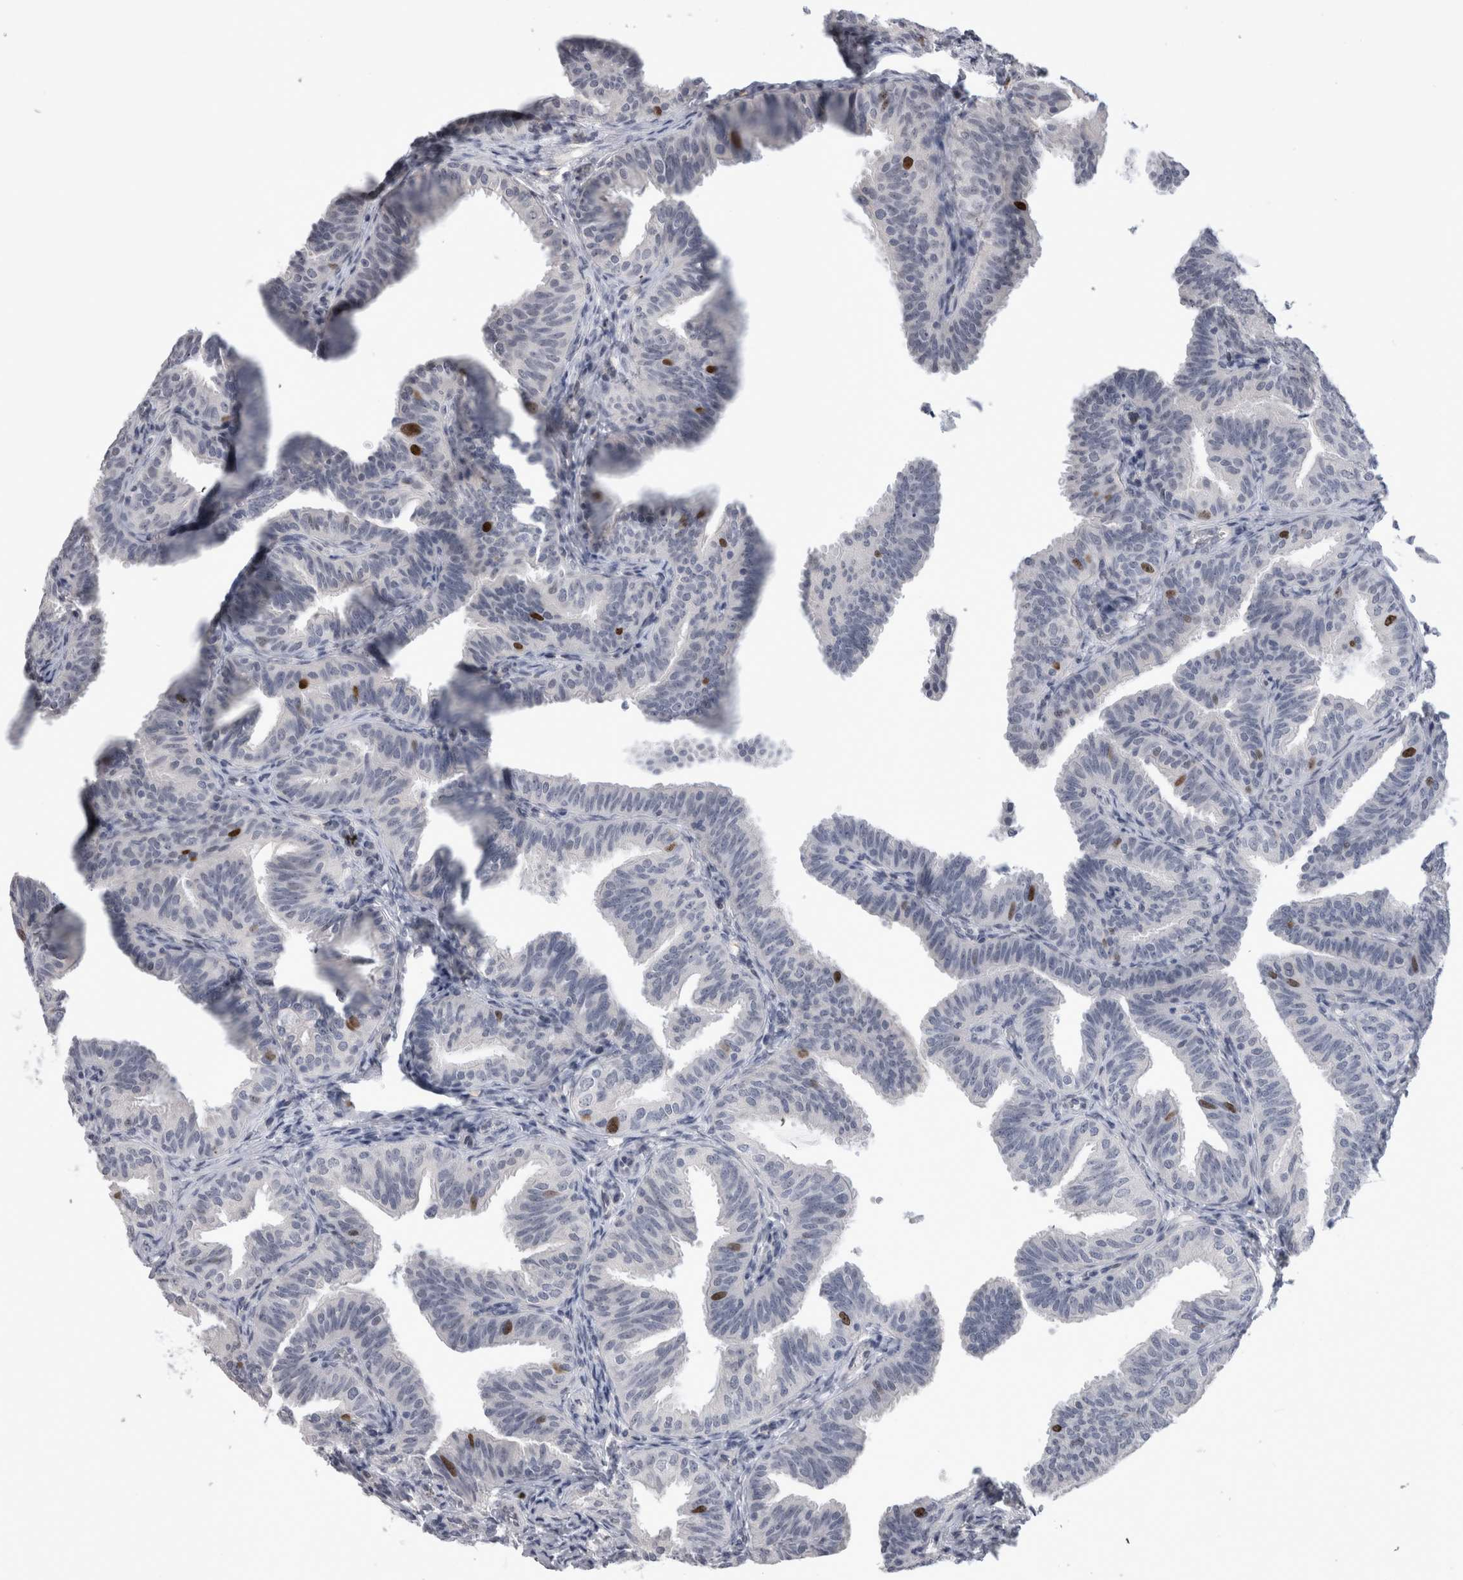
{"staining": {"intensity": "moderate", "quantity": "<25%", "location": "nuclear"}, "tissue": "fallopian tube", "cell_type": "Glandular cells", "image_type": "normal", "snomed": [{"axis": "morphology", "description": "Normal tissue, NOS"}, {"axis": "topography", "description": "Fallopian tube"}], "caption": "The micrograph displays staining of unremarkable fallopian tube, revealing moderate nuclear protein staining (brown color) within glandular cells.", "gene": "KIF18B", "patient": {"sex": "female", "age": 35}}